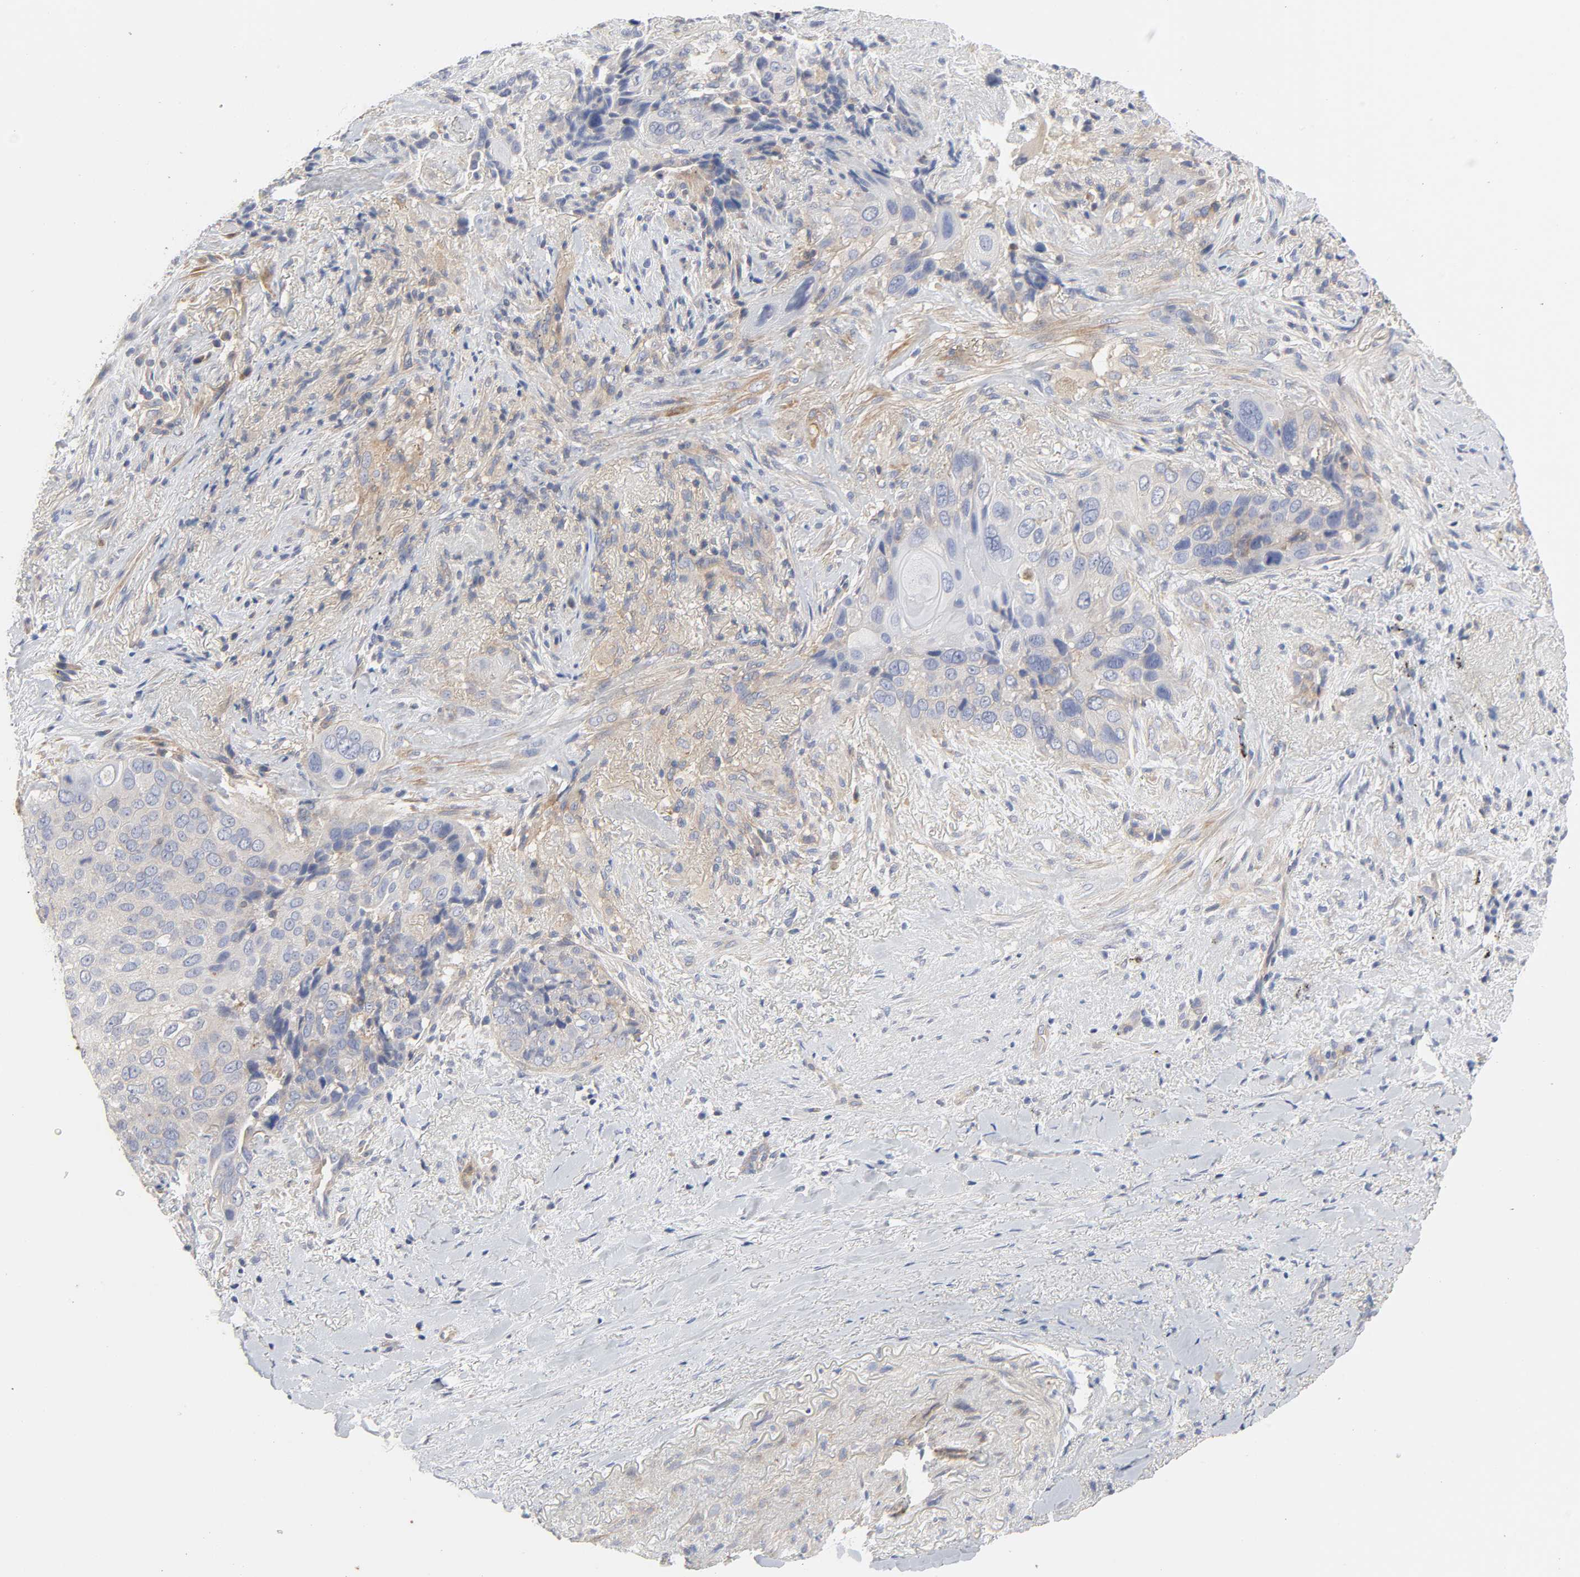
{"staining": {"intensity": "negative", "quantity": "none", "location": "none"}, "tissue": "lung cancer", "cell_type": "Tumor cells", "image_type": "cancer", "snomed": [{"axis": "morphology", "description": "Squamous cell carcinoma, NOS"}, {"axis": "topography", "description": "Lung"}], "caption": "Tumor cells are negative for protein expression in human lung squamous cell carcinoma. Nuclei are stained in blue.", "gene": "ROCK1", "patient": {"sex": "male", "age": 54}}